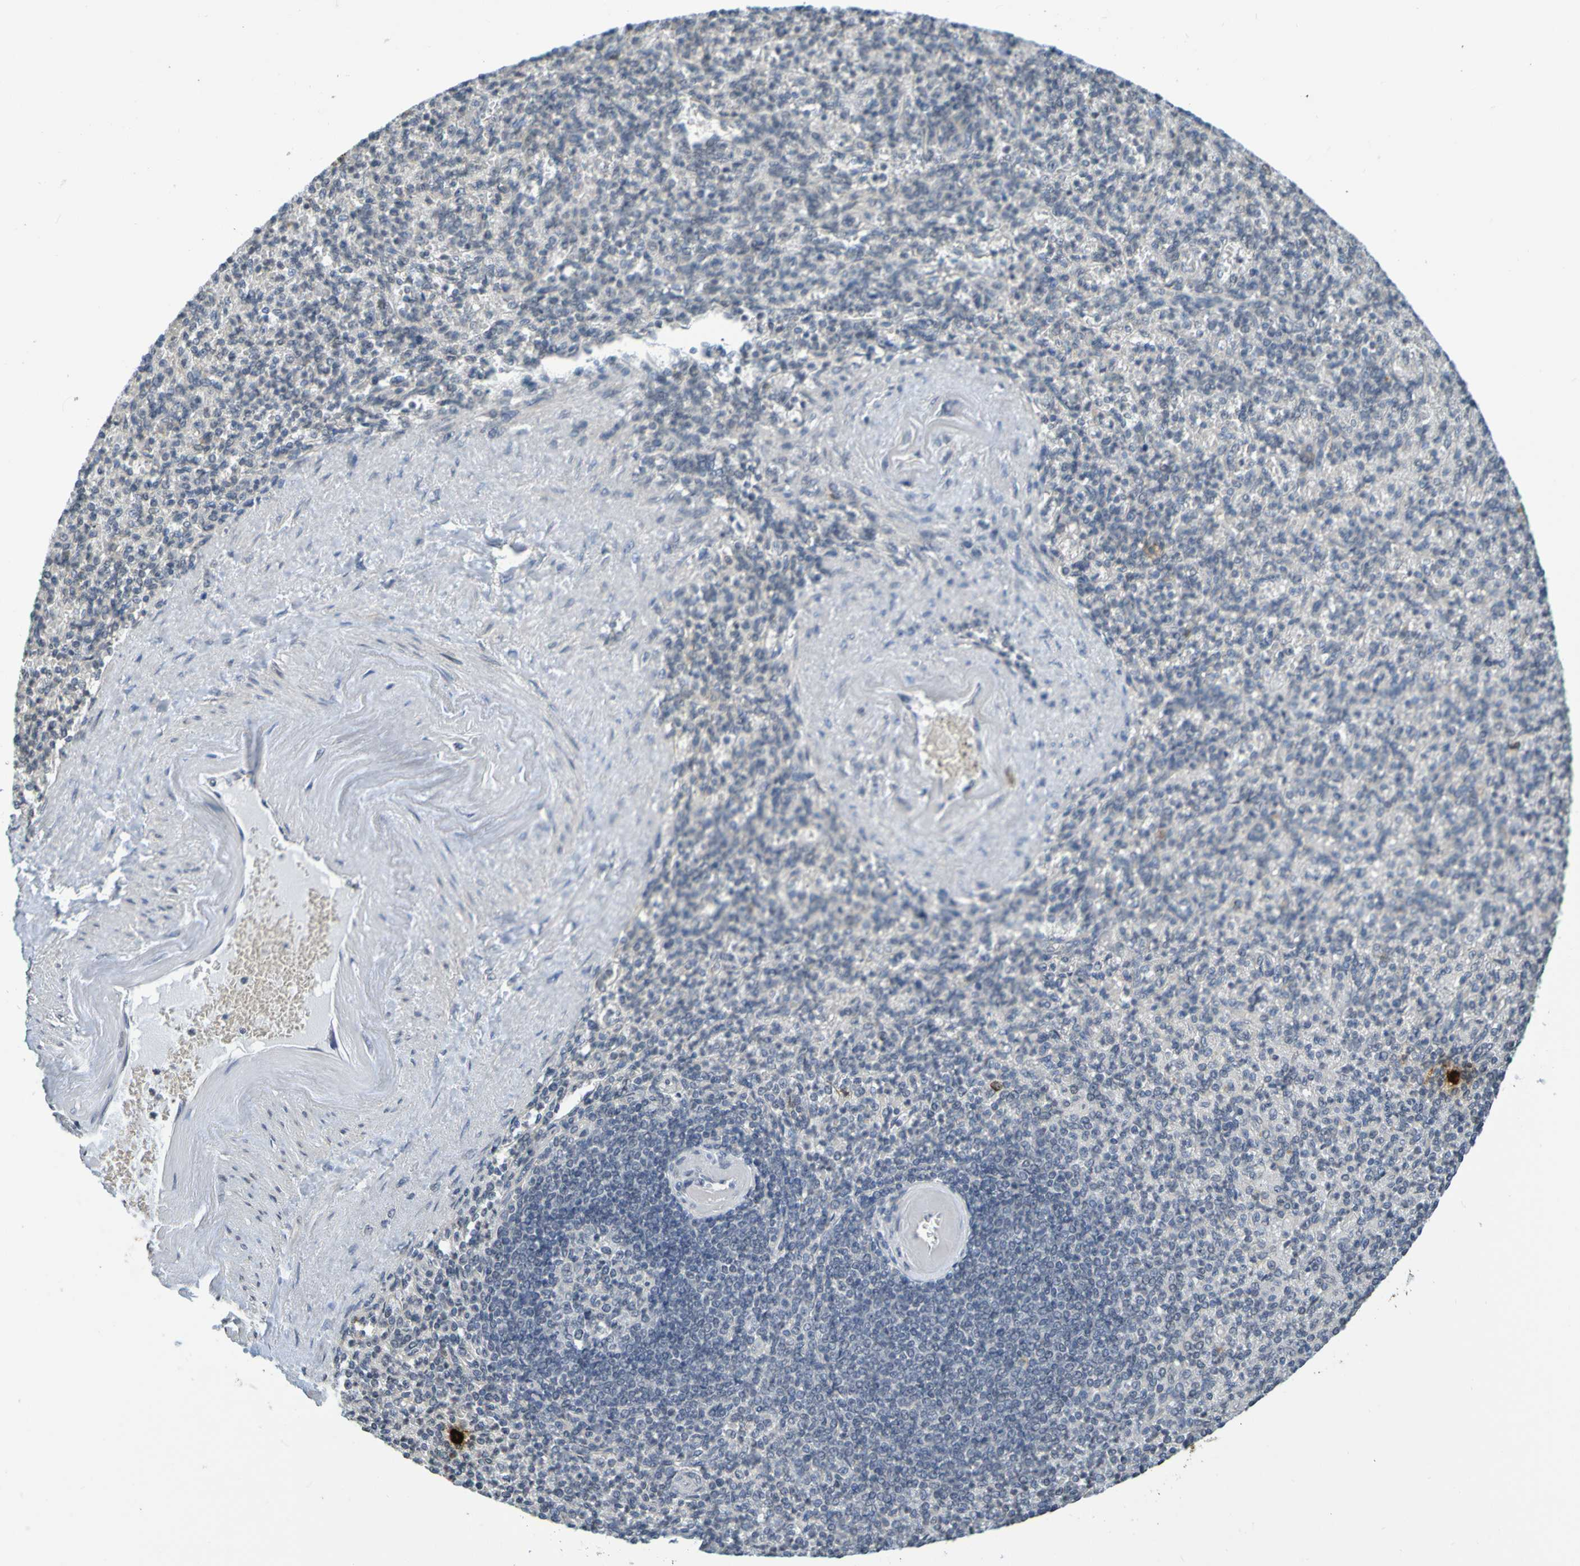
{"staining": {"intensity": "negative", "quantity": "none", "location": "none"}, "tissue": "spleen", "cell_type": "Cells in red pulp", "image_type": "normal", "snomed": [{"axis": "morphology", "description": "Normal tissue, NOS"}, {"axis": "topography", "description": "Spleen"}], "caption": "Immunohistochemical staining of benign human spleen reveals no significant staining in cells in red pulp.", "gene": "C3AR1", "patient": {"sex": "female", "age": 74}}